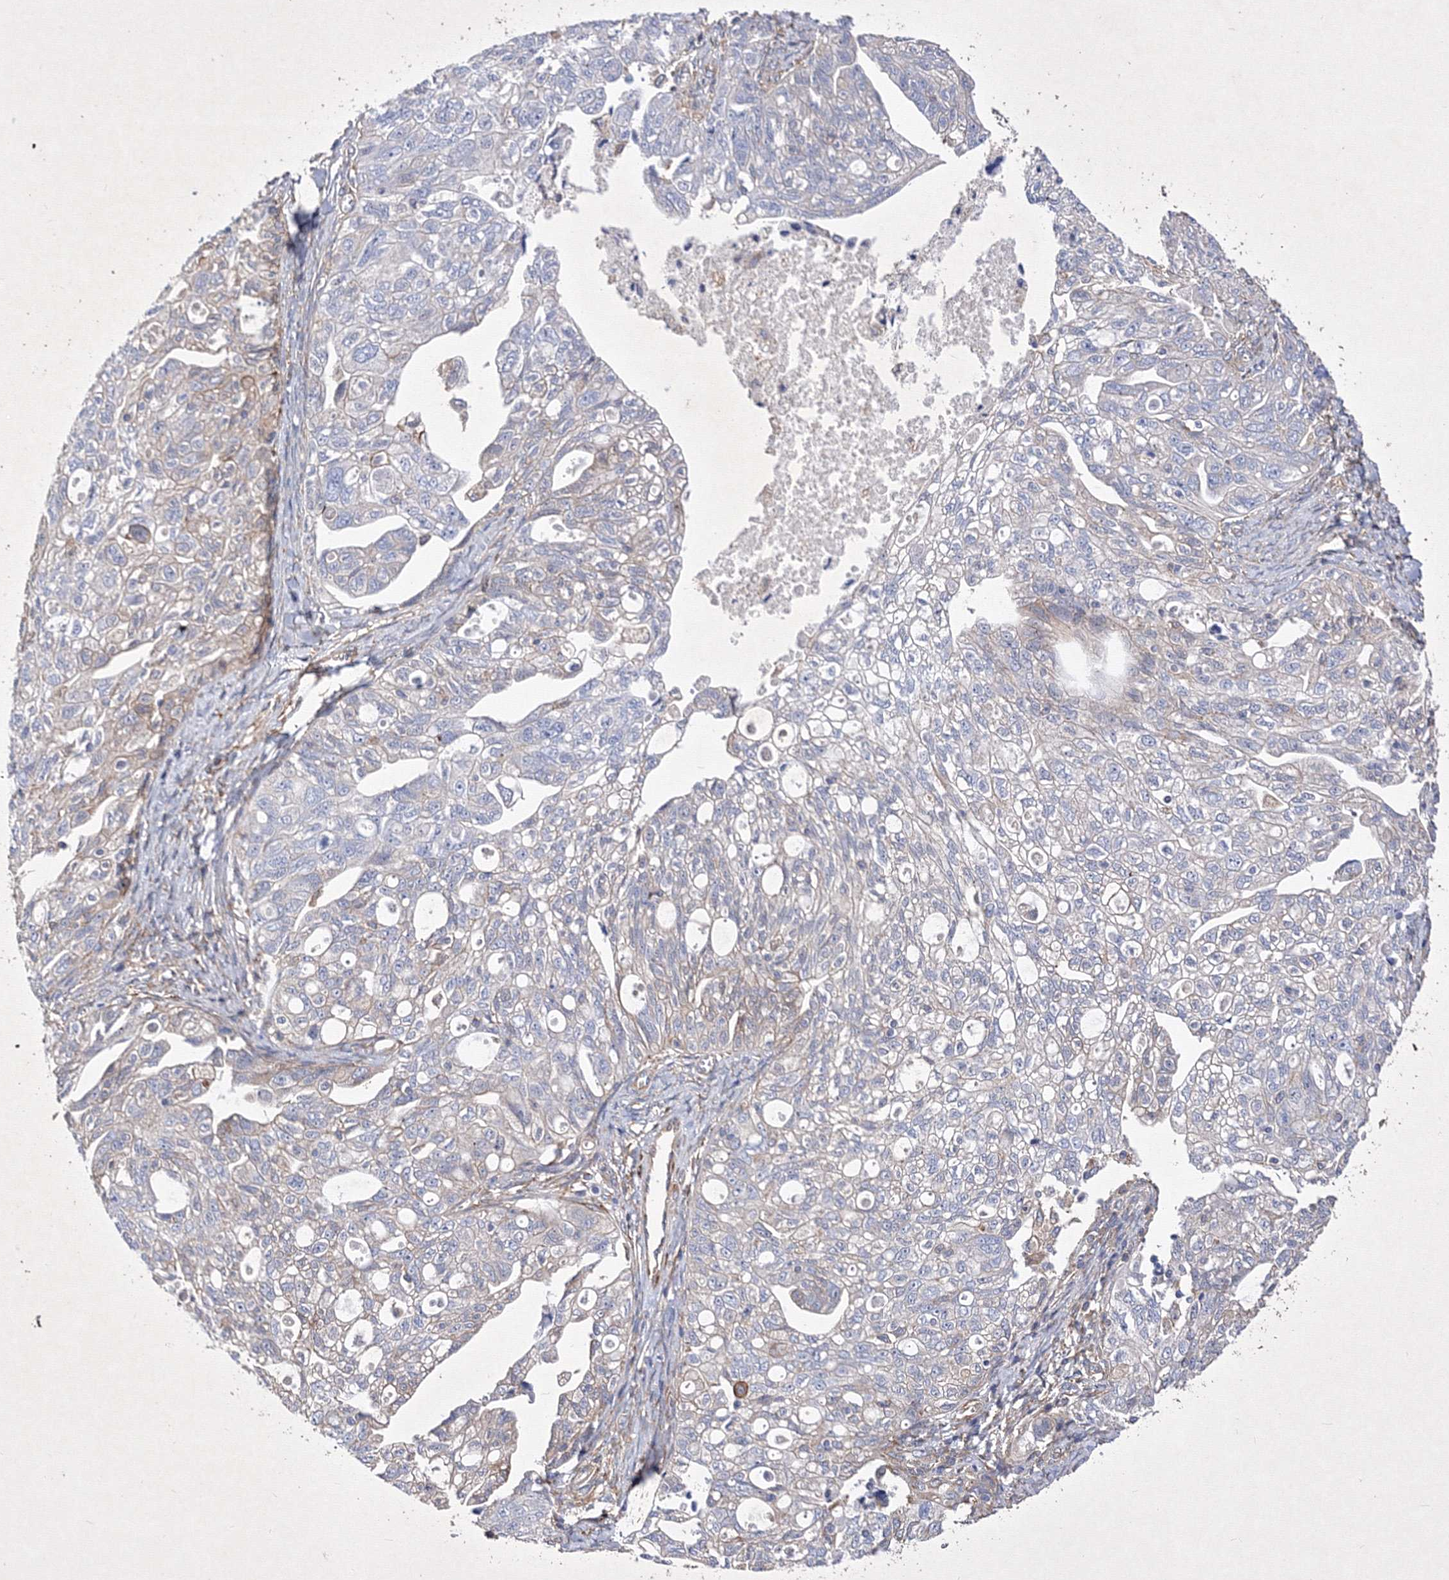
{"staining": {"intensity": "negative", "quantity": "none", "location": "none"}, "tissue": "ovarian cancer", "cell_type": "Tumor cells", "image_type": "cancer", "snomed": [{"axis": "morphology", "description": "Carcinoma, NOS"}, {"axis": "morphology", "description": "Cystadenocarcinoma, serous, NOS"}, {"axis": "topography", "description": "Ovary"}], "caption": "Tumor cells show no significant expression in ovarian cancer. (DAB immunohistochemistry (IHC), high magnification).", "gene": "SNX18", "patient": {"sex": "female", "age": 69}}